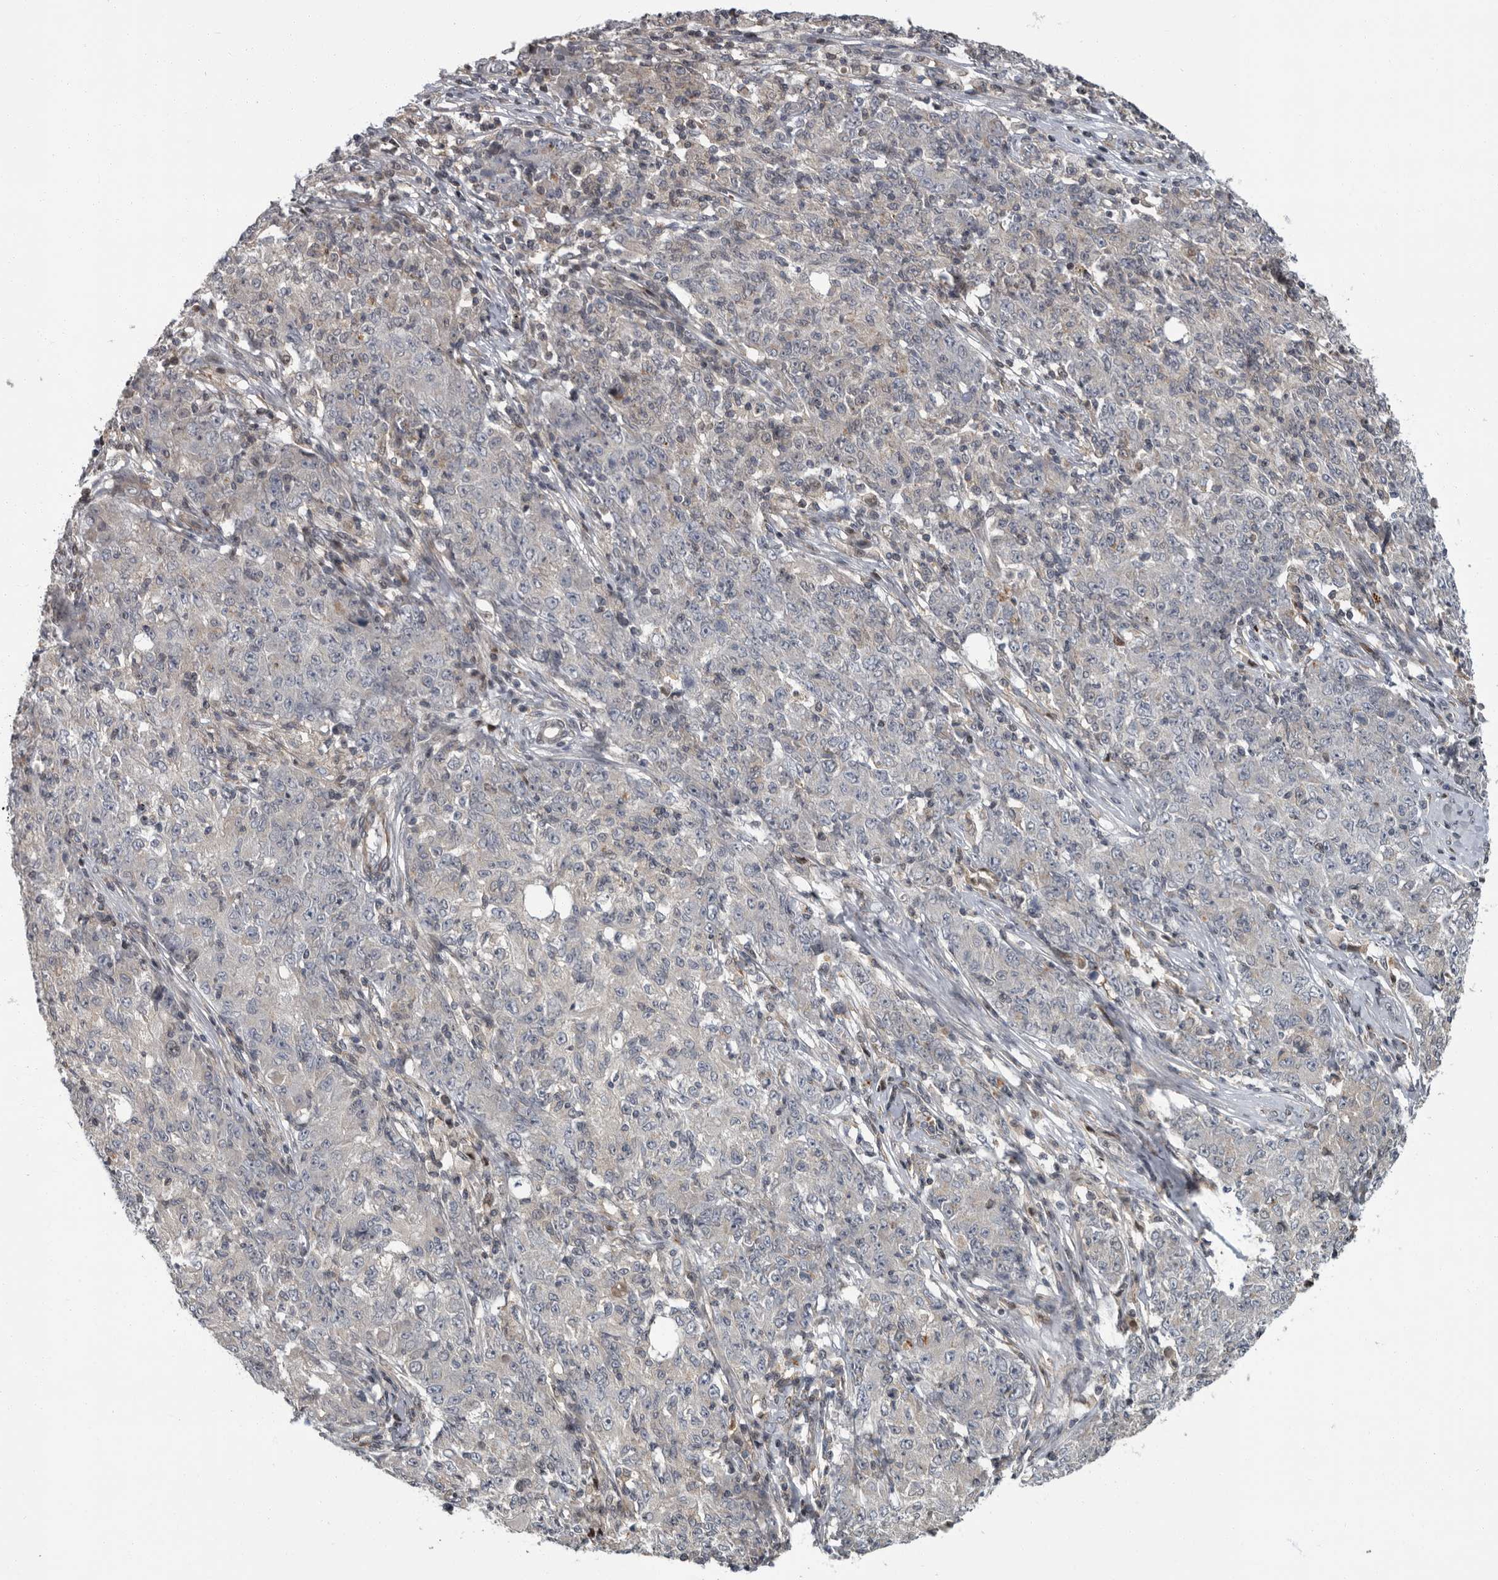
{"staining": {"intensity": "negative", "quantity": "none", "location": "none"}, "tissue": "ovarian cancer", "cell_type": "Tumor cells", "image_type": "cancer", "snomed": [{"axis": "morphology", "description": "Carcinoma, endometroid"}, {"axis": "topography", "description": "Ovary"}], "caption": "Immunohistochemistry (IHC) photomicrograph of ovarian cancer (endometroid carcinoma) stained for a protein (brown), which demonstrates no expression in tumor cells.", "gene": "PDE7A", "patient": {"sex": "female", "age": 42}}